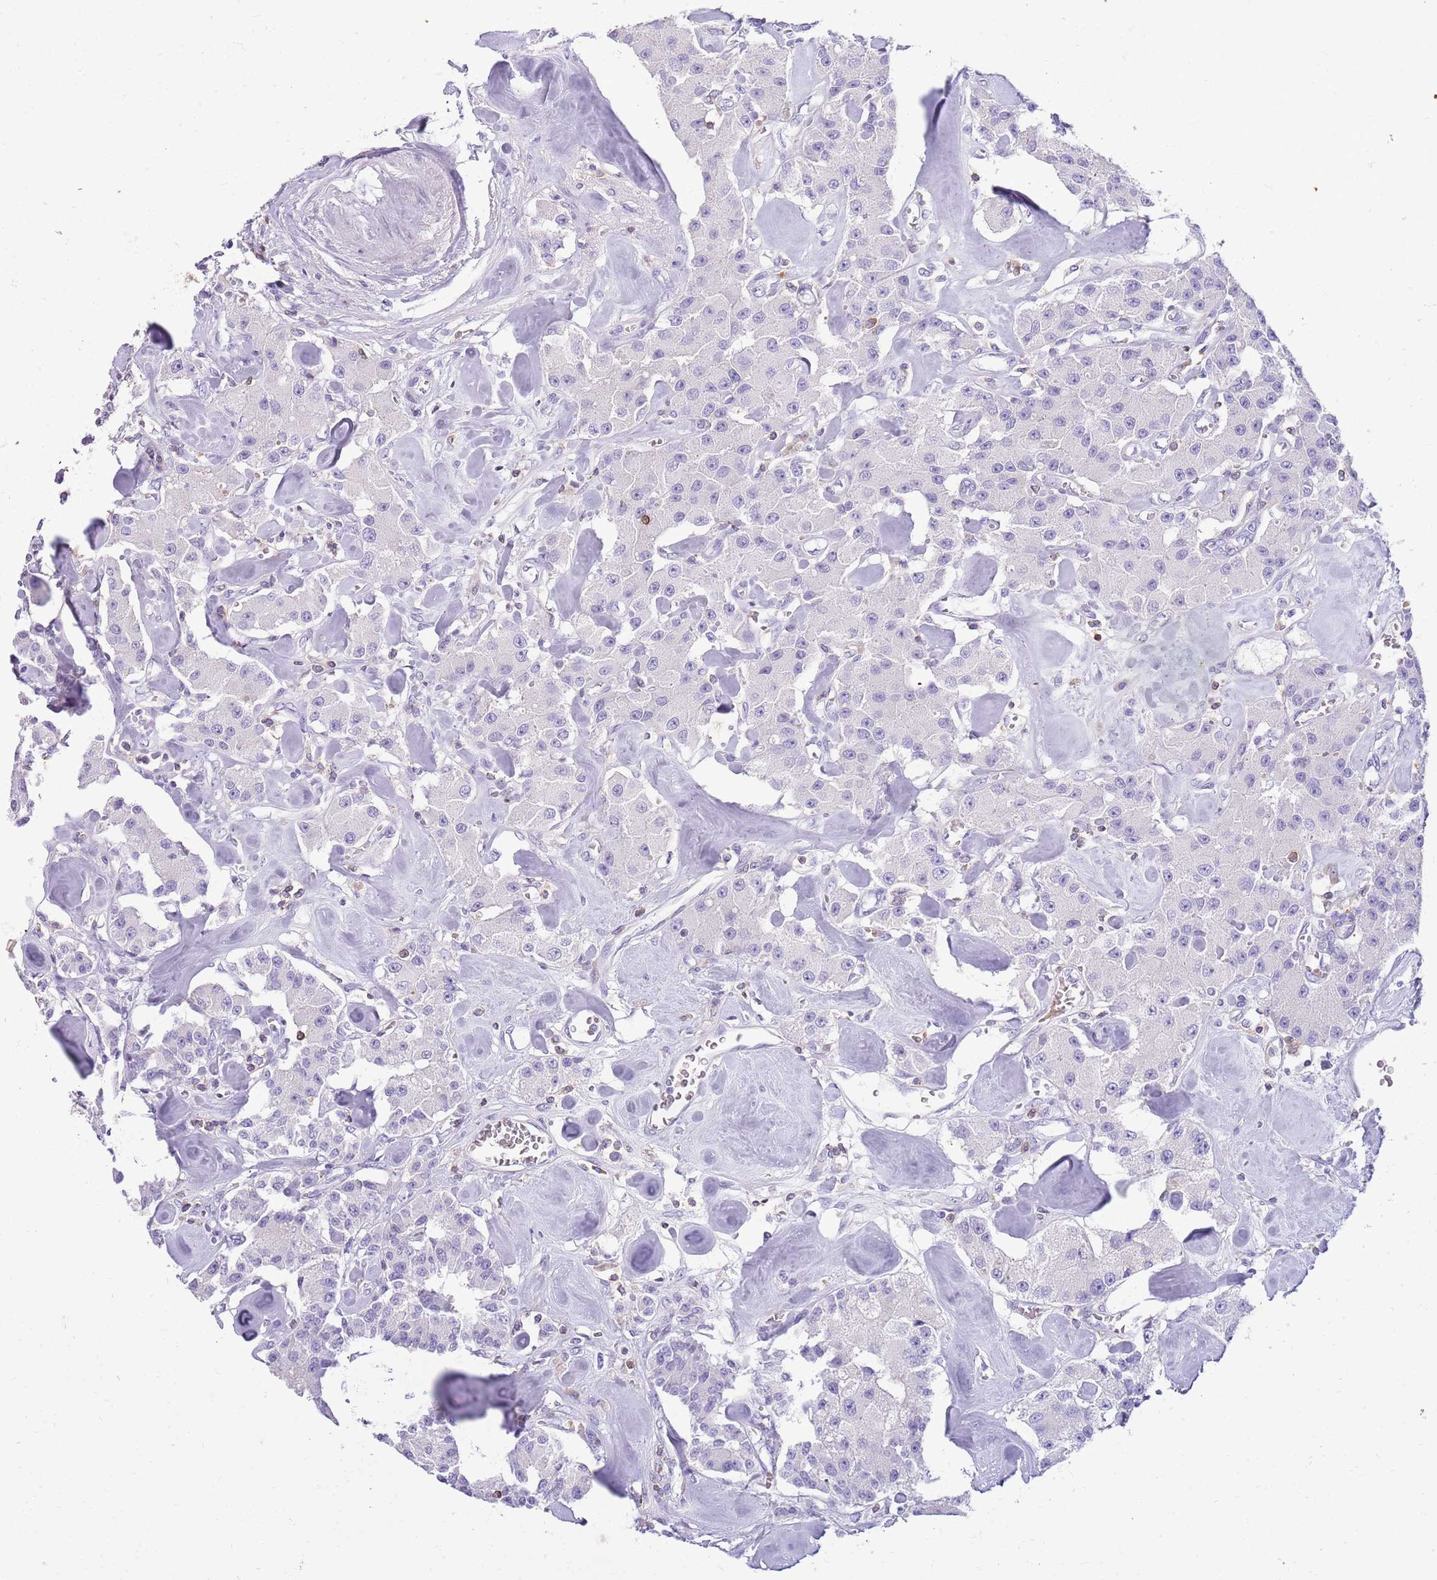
{"staining": {"intensity": "negative", "quantity": "none", "location": "none"}, "tissue": "carcinoid", "cell_type": "Tumor cells", "image_type": "cancer", "snomed": [{"axis": "morphology", "description": "Carcinoid, malignant, NOS"}, {"axis": "topography", "description": "Pancreas"}], "caption": "This is a micrograph of IHC staining of carcinoid, which shows no positivity in tumor cells.", "gene": "OR4Q3", "patient": {"sex": "male", "age": 41}}